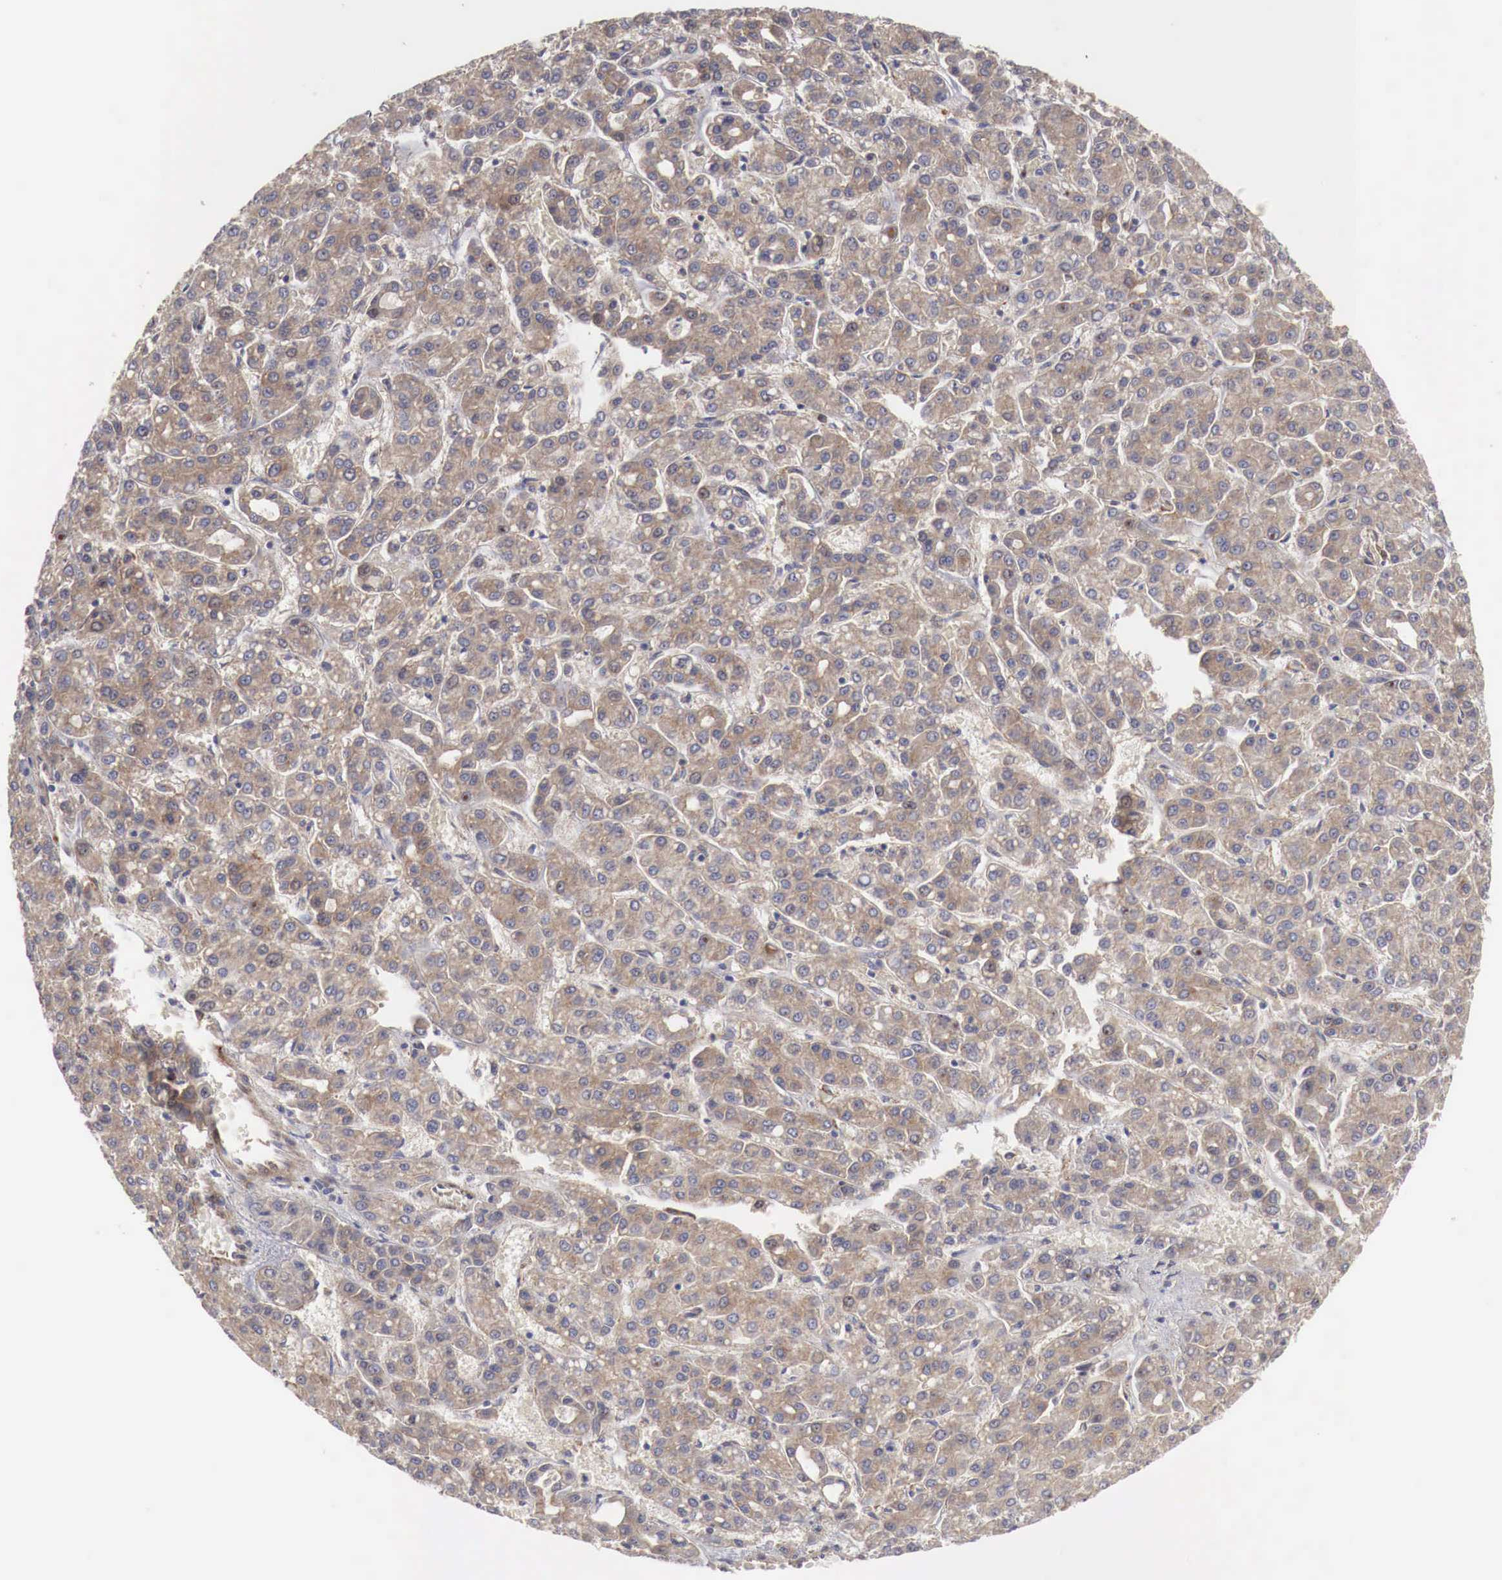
{"staining": {"intensity": "moderate", "quantity": ">75%", "location": "cytoplasmic/membranous"}, "tissue": "liver cancer", "cell_type": "Tumor cells", "image_type": "cancer", "snomed": [{"axis": "morphology", "description": "Carcinoma, Hepatocellular, NOS"}, {"axis": "topography", "description": "Liver"}], "caption": "IHC image of liver cancer (hepatocellular carcinoma) stained for a protein (brown), which shows medium levels of moderate cytoplasmic/membranous expression in about >75% of tumor cells.", "gene": "ARMCX4", "patient": {"sex": "male", "age": 69}}